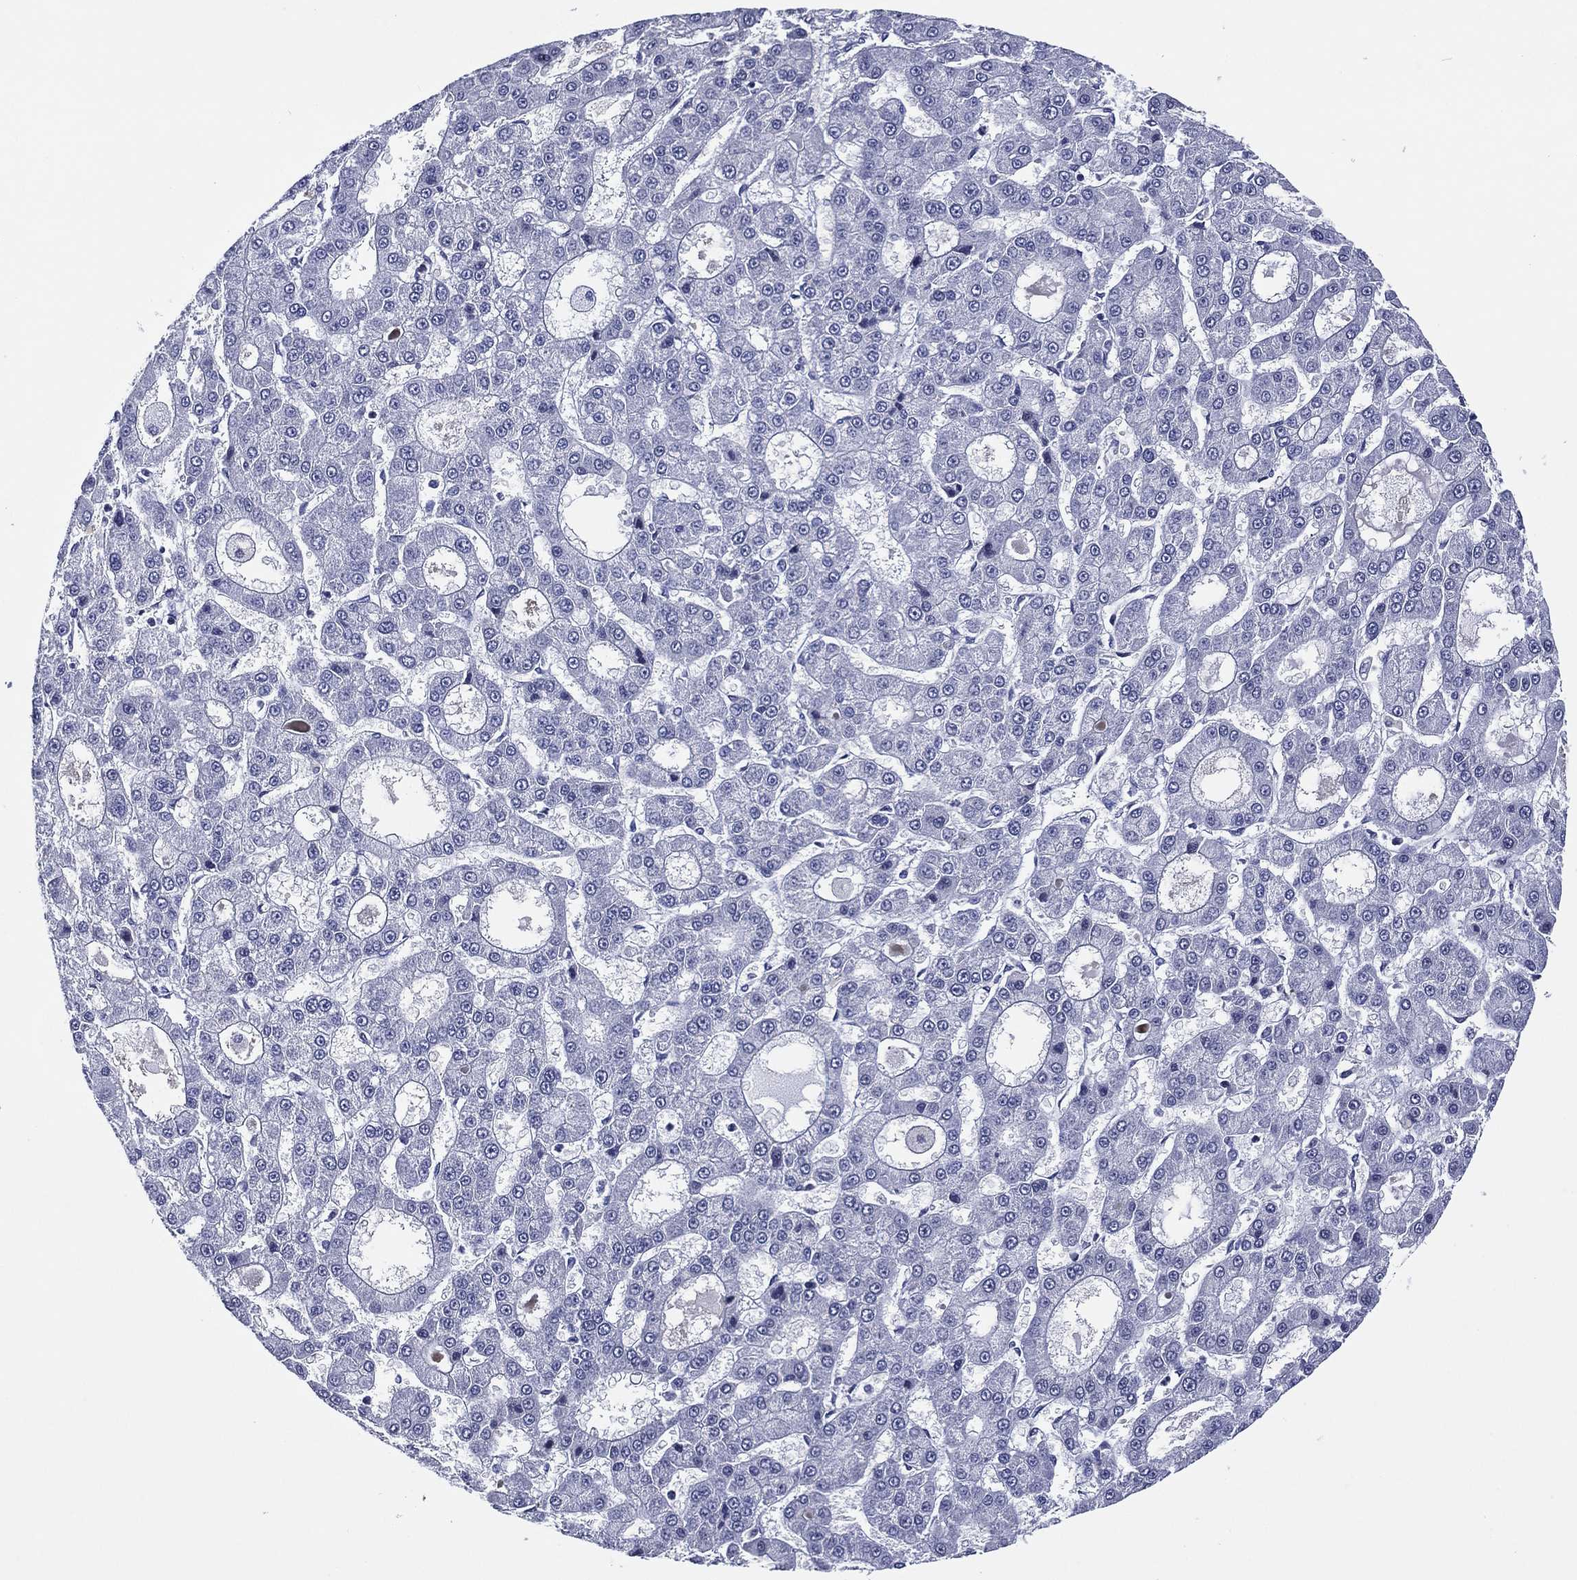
{"staining": {"intensity": "negative", "quantity": "none", "location": "none"}, "tissue": "liver cancer", "cell_type": "Tumor cells", "image_type": "cancer", "snomed": [{"axis": "morphology", "description": "Carcinoma, Hepatocellular, NOS"}, {"axis": "topography", "description": "Liver"}], "caption": "There is no significant expression in tumor cells of liver cancer (hepatocellular carcinoma).", "gene": "TRIM31", "patient": {"sex": "male", "age": 70}}